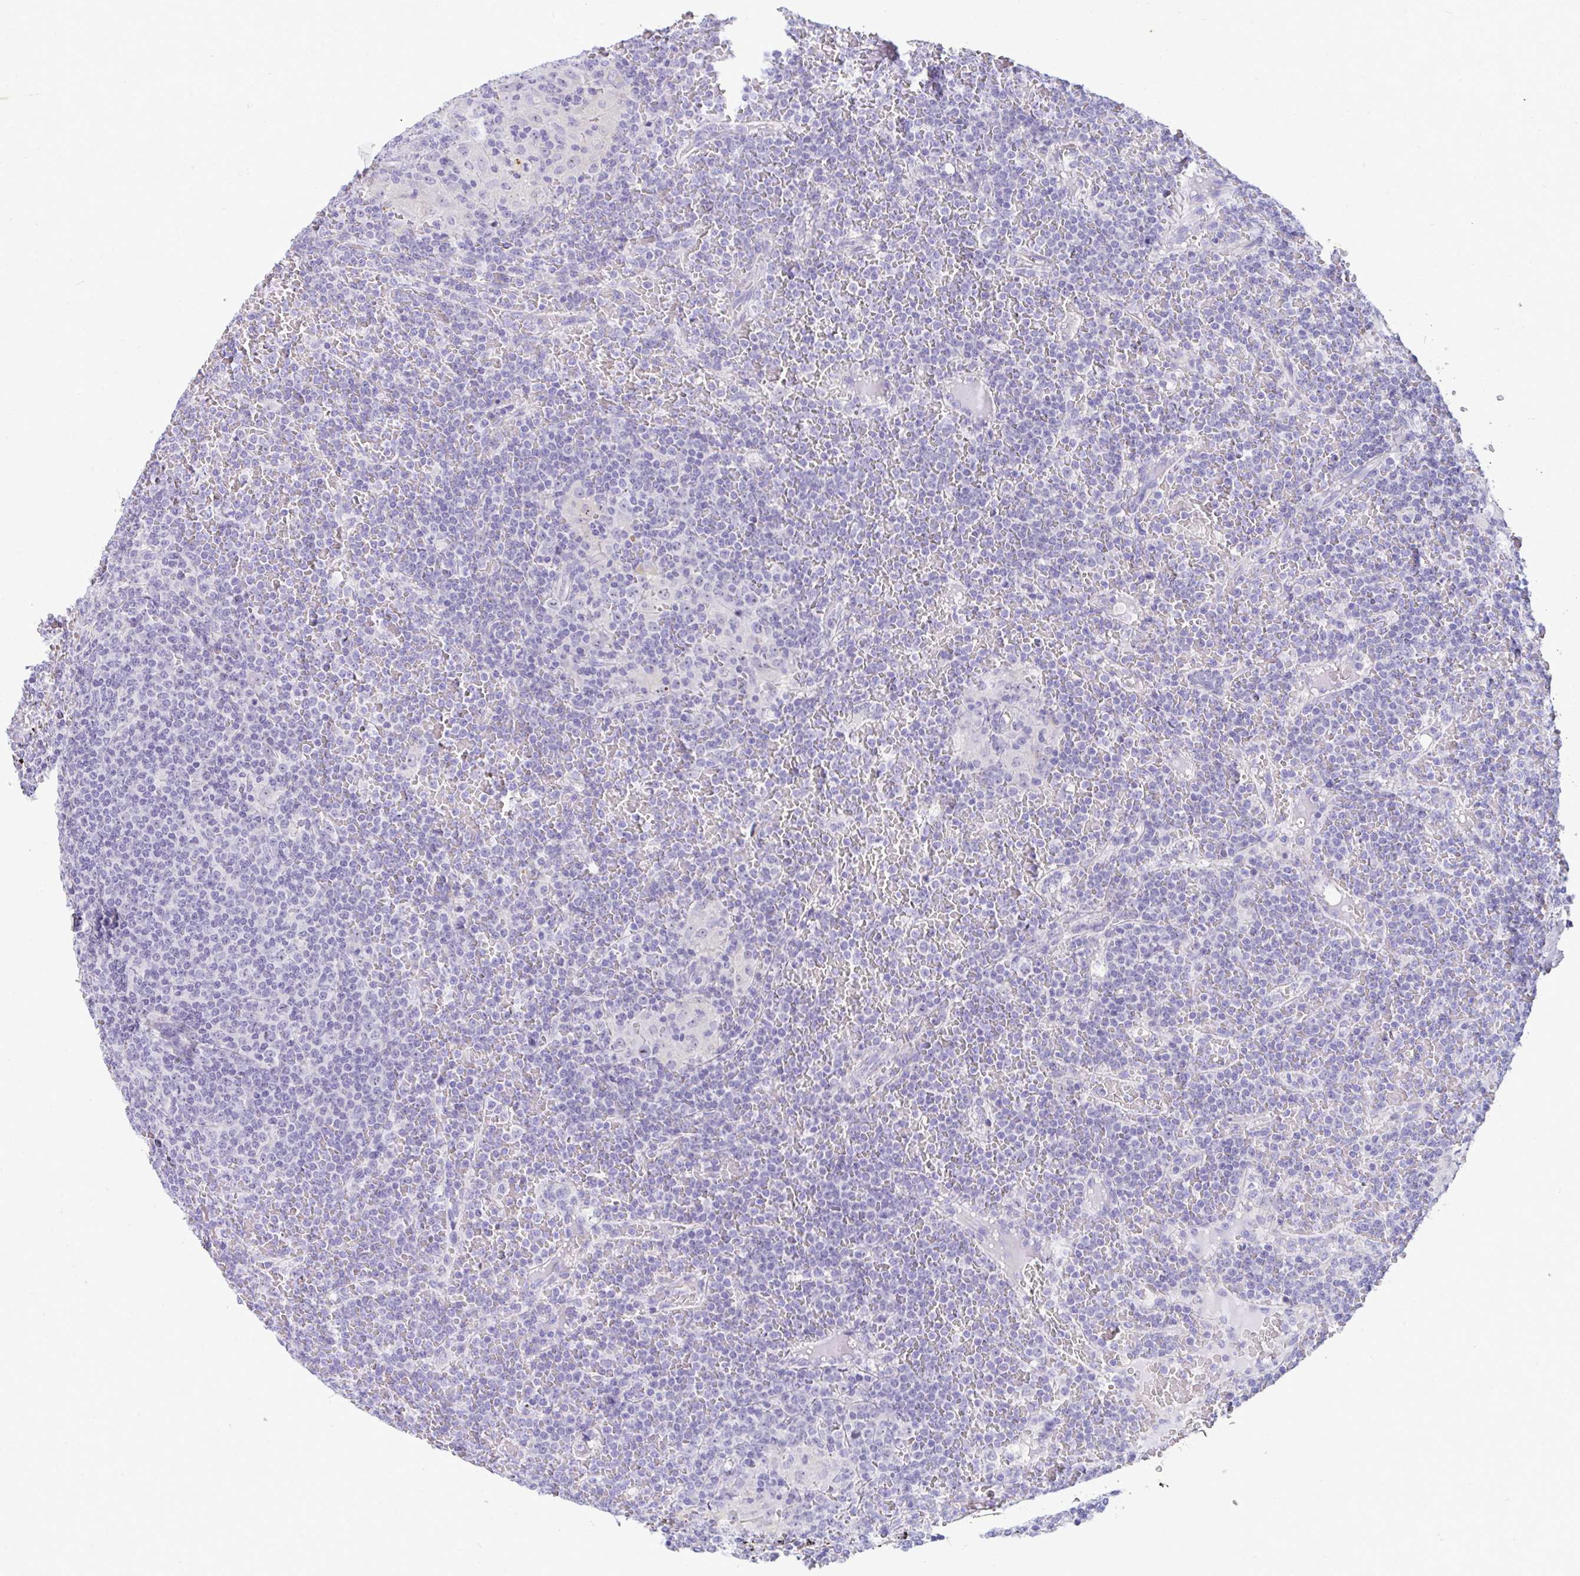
{"staining": {"intensity": "negative", "quantity": "none", "location": "none"}, "tissue": "lymphoma", "cell_type": "Tumor cells", "image_type": "cancer", "snomed": [{"axis": "morphology", "description": "Malignant lymphoma, non-Hodgkin's type, Low grade"}, {"axis": "topography", "description": "Spleen"}], "caption": "This is an immunohistochemistry (IHC) image of lymphoma. There is no positivity in tumor cells.", "gene": "LHFPL6", "patient": {"sex": "female", "age": 19}}